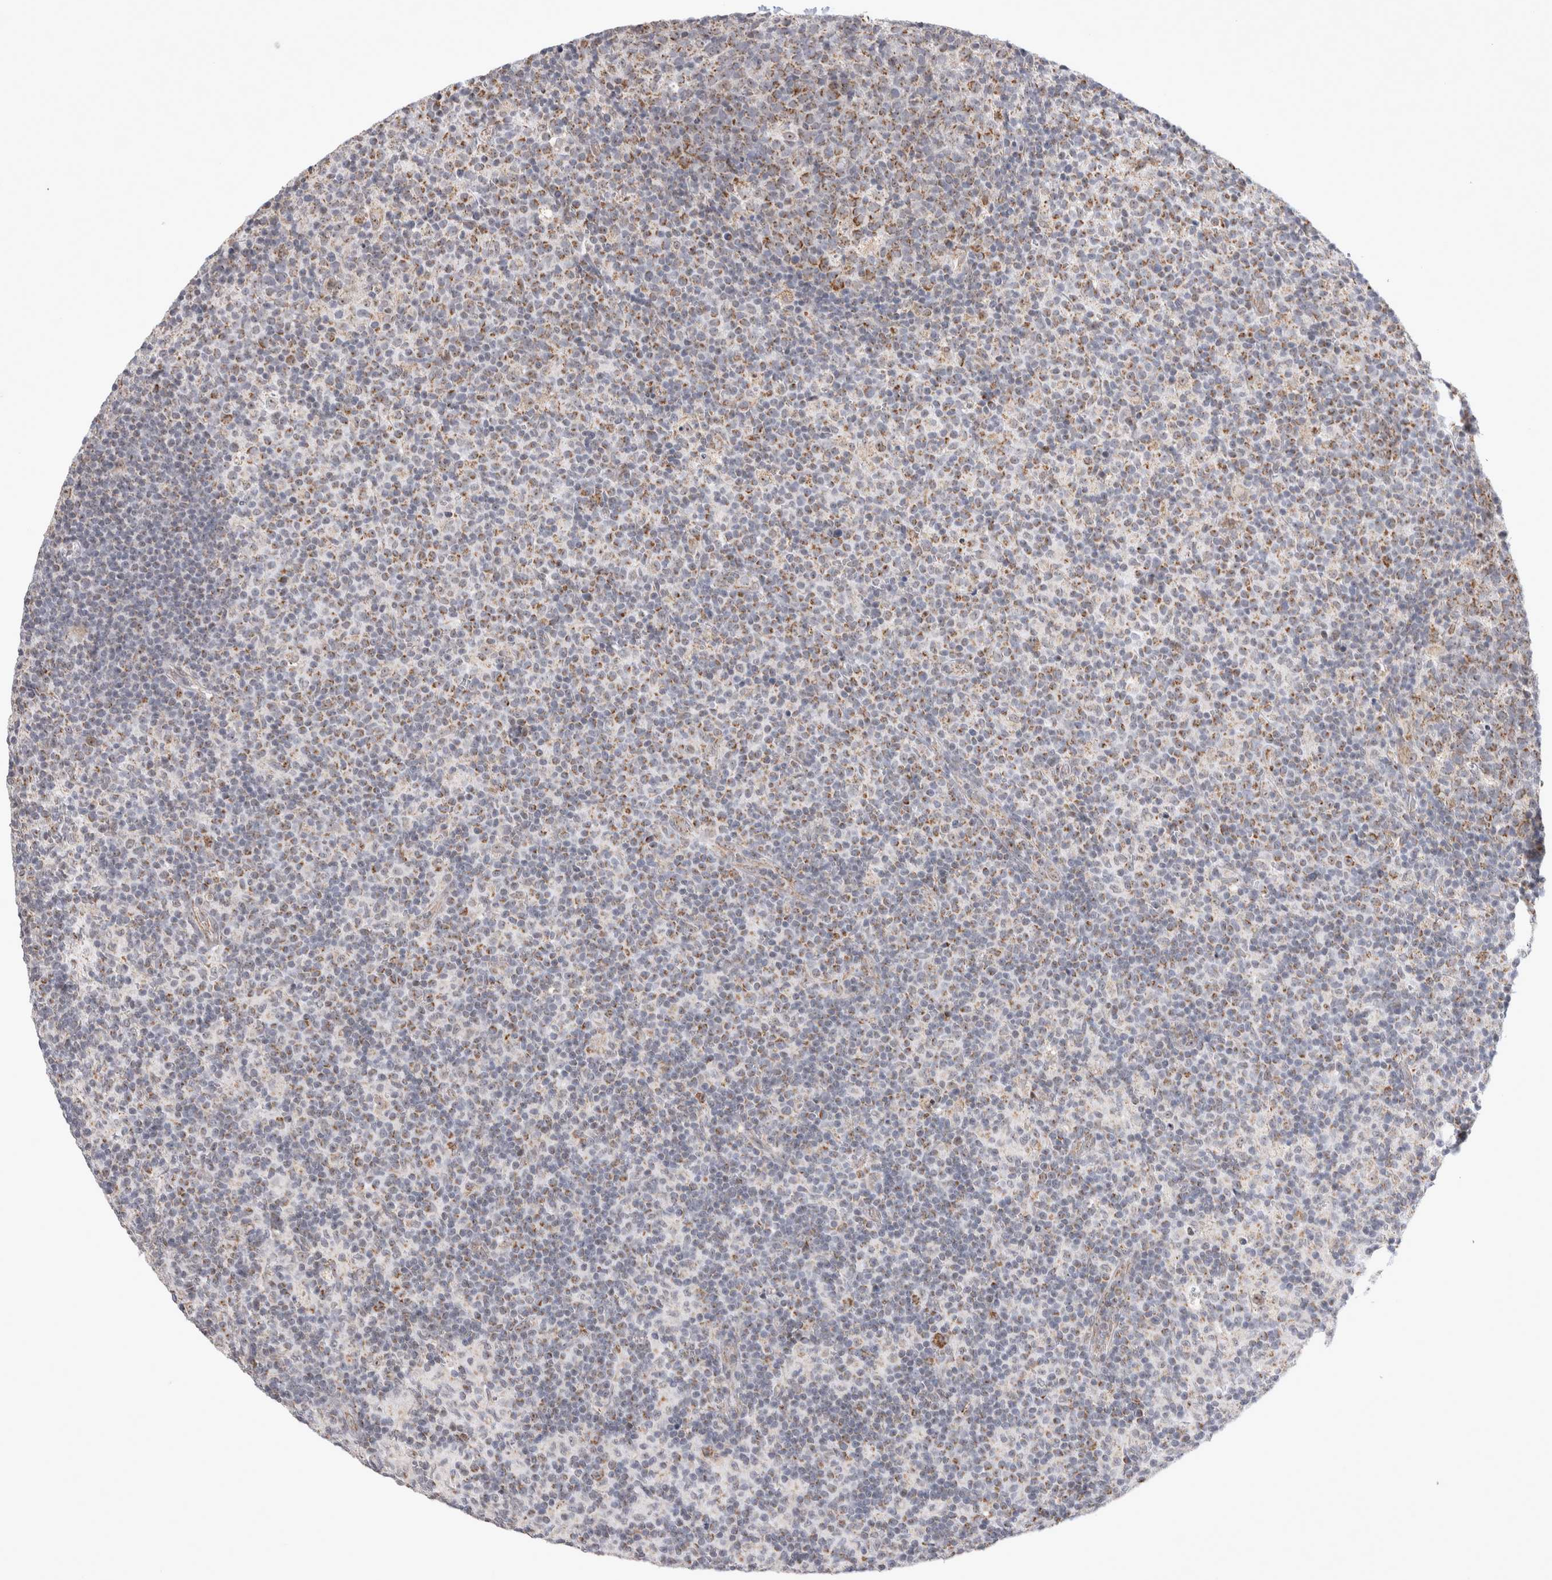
{"staining": {"intensity": "moderate", "quantity": "25%-75%", "location": "cytoplasmic/membranous"}, "tissue": "lymph node", "cell_type": "Germinal center cells", "image_type": "normal", "snomed": [{"axis": "morphology", "description": "Normal tissue, NOS"}, {"axis": "morphology", "description": "Inflammation, NOS"}, {"axis": "topography", "description": "Lymph node"}], "caption": "Protein staining exhibits moderate cytoplasmic/membranous staining in approximately 25%-75% of germinal center cells in benign lymph node. The staining was performed using DAB (3,3'-diaminobenzidine) to visualize the protein expression in brown, while the nuclei were stained in blue with hematoxylin (Magnification: 20x).", "gene": "MRPL37", "patient": {"sex": "male", "age": 55}}